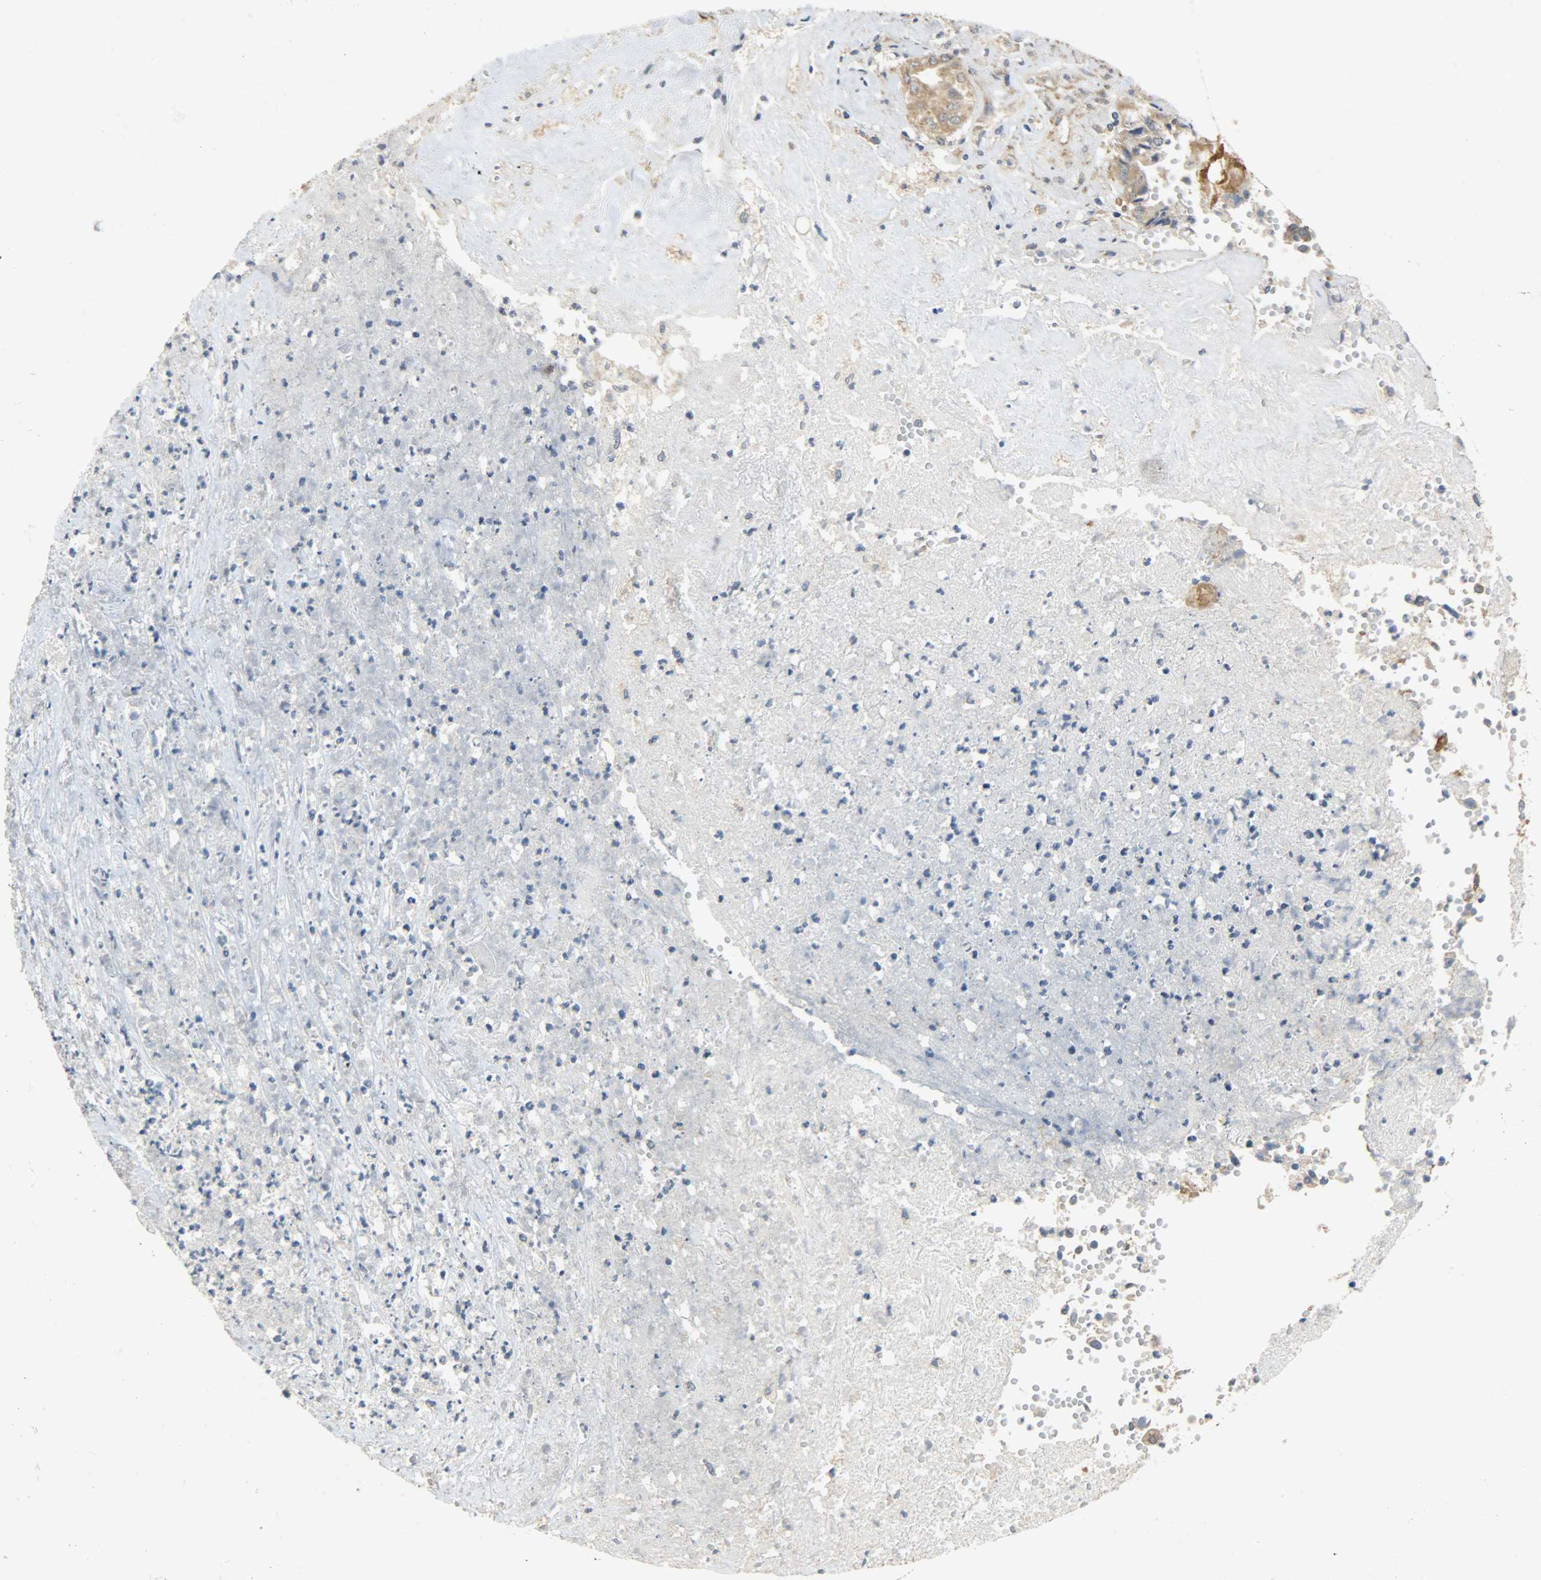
{"staining": {"intensity": "moderate", "quantity": ">75%", "location": "cytoplasmic/membranous"}, "tissue": "liver cancer", "cell_type": "Tumor cells", "image_type": "cancer", "snomed": [{"axis": "morphology", "description": "Cholangiocarcinoma"}, {"axis": "topography", "description": "Liver"}], "caption": "Brown immunohistochemical staining in human liver cancer (cholangiocarcinoma) displays moderate cytoplasmic/membranous expression in about >75% of tumor cells.", "gene": "C1orf198", "patient": {"sex": "female", "age": 61}}